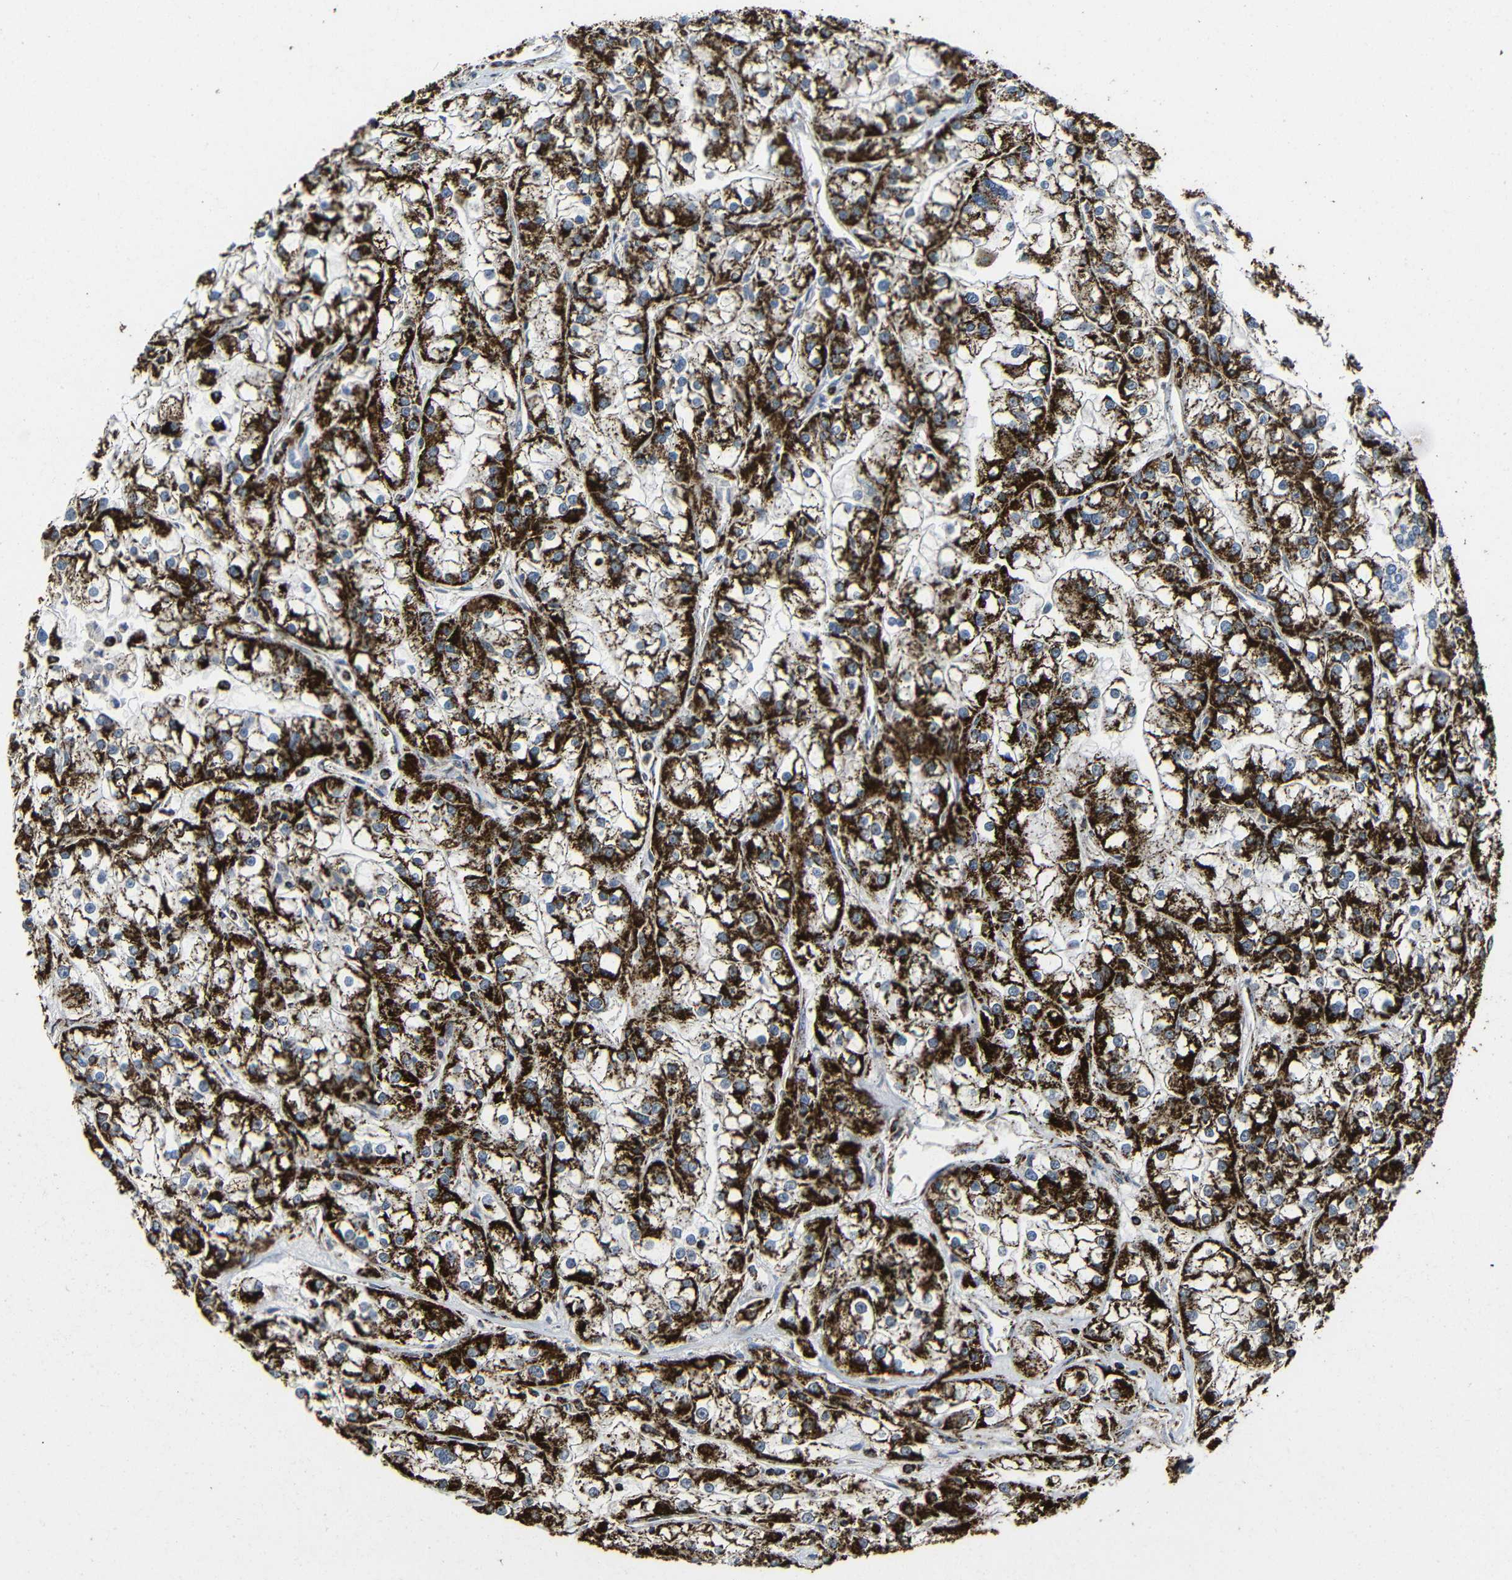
{"staining": {"intensity": "strong", "quantity": ">75%", "location": "cytoplasmic/membranous"}, "tissue": "renal cancer", "cell_type": "Tumor cells", "image_type": "cancer", "snomed": [{"axis": "morphology", "description": "Adenocarcinoma, NOS"}, {"axis": "topography", "description": "Kidney"}], "caption": "Human renal adenocarcinoma stained with a brown dye displays strong cytoplasmic/membranous positive expression in approximately >75% of tumor cells.", "gene": "ATP5F1A", "patient": {"sex": "female", "age": 52}}